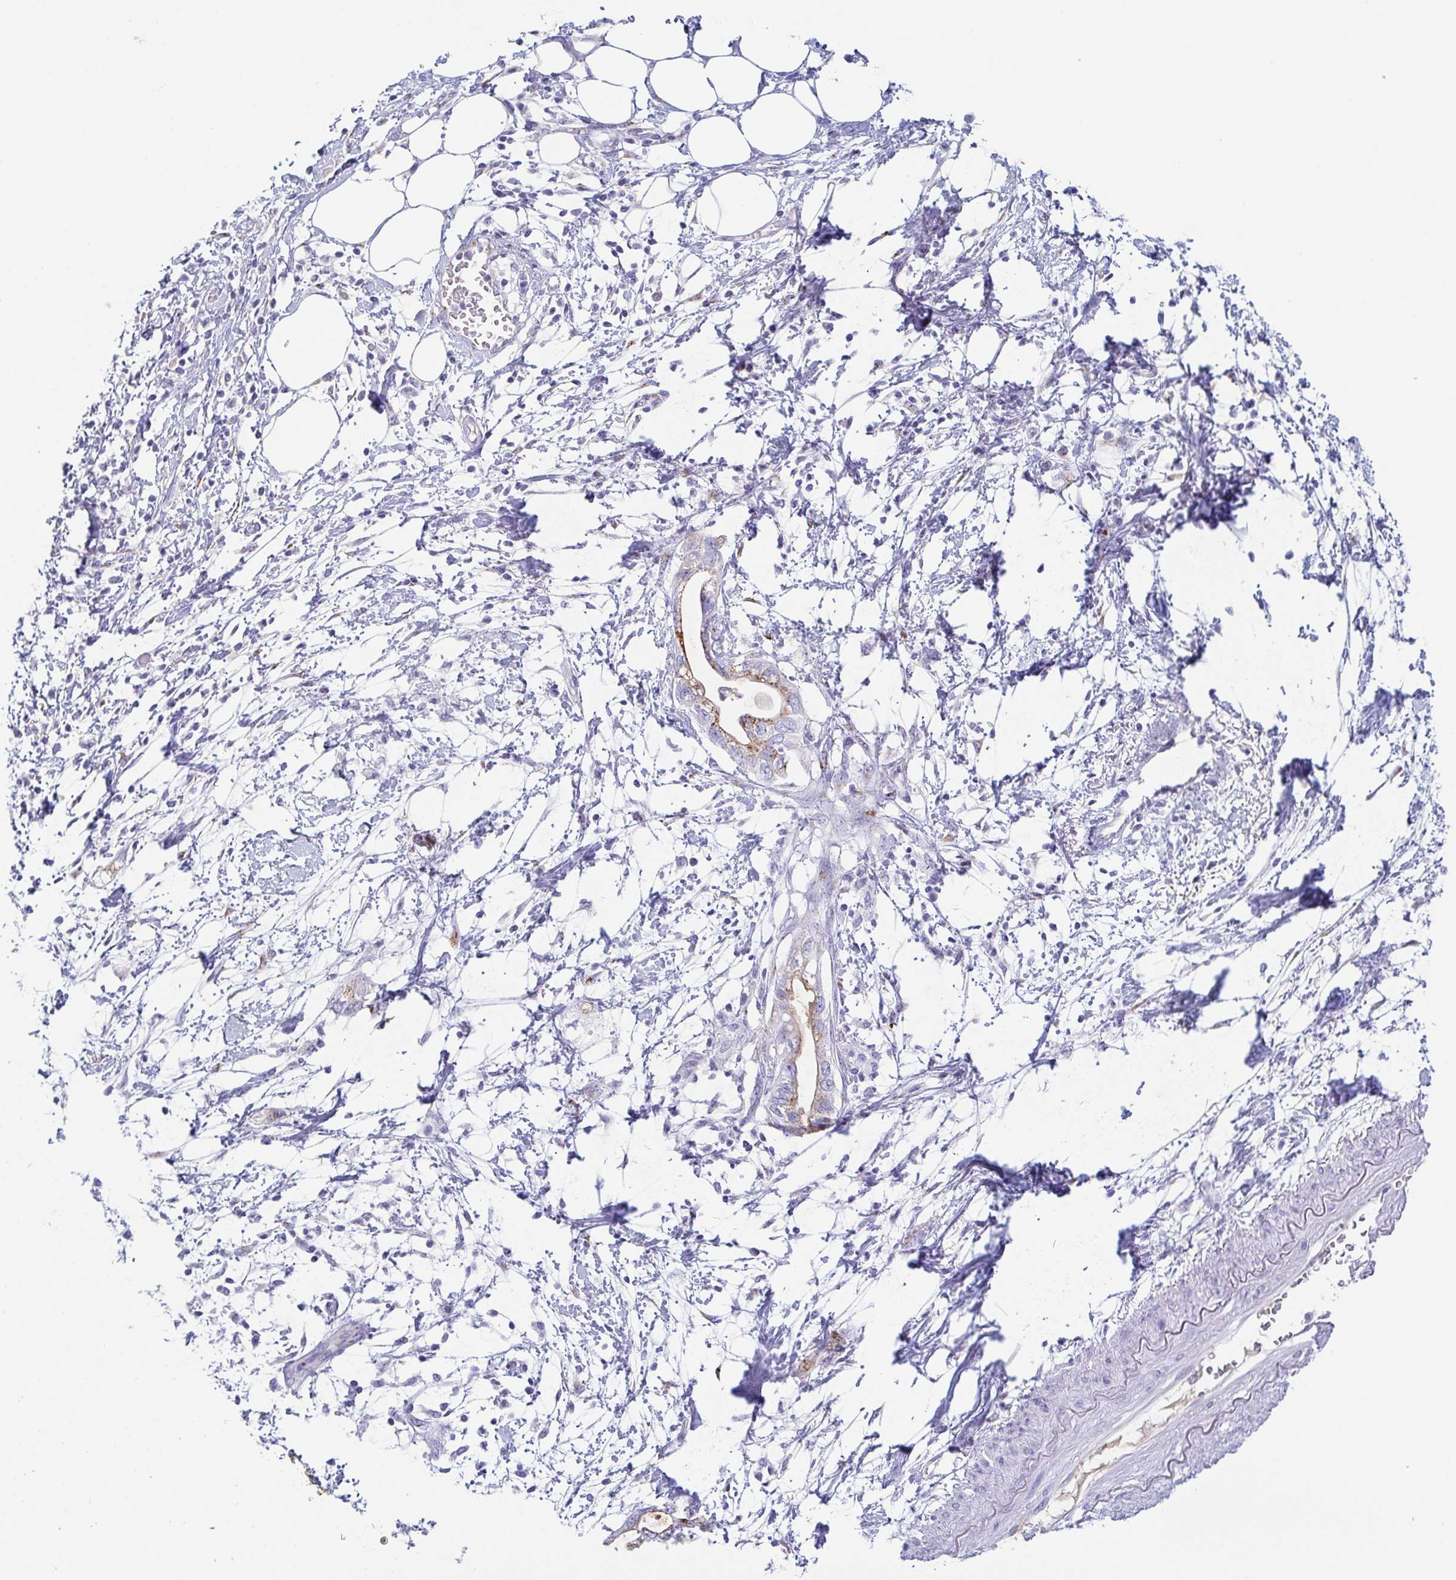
{"staining": {"intensity": "moderate", "quantity": "25%-75%", "location": "cytoplasmic/membranous"}, "tissue": "pancreatic cancer", "cell_type": "Tumor cells", "image_type": "cancer", "snomed": [{"axis": "morphology", "description": "Adenocarcinoma, NOS"}, {"axis": "topography", "description": "Pancreas"}], "caption": "Immunohistochemical staining of human pancreatic adenocarcinoma displays medium levels of moderate cytoplasmic/membranous protein staining in approximately 25%-75% of tumor cells.", "gene": "LDLRAD1", "patient": {"sex": "female", "age": 72}}